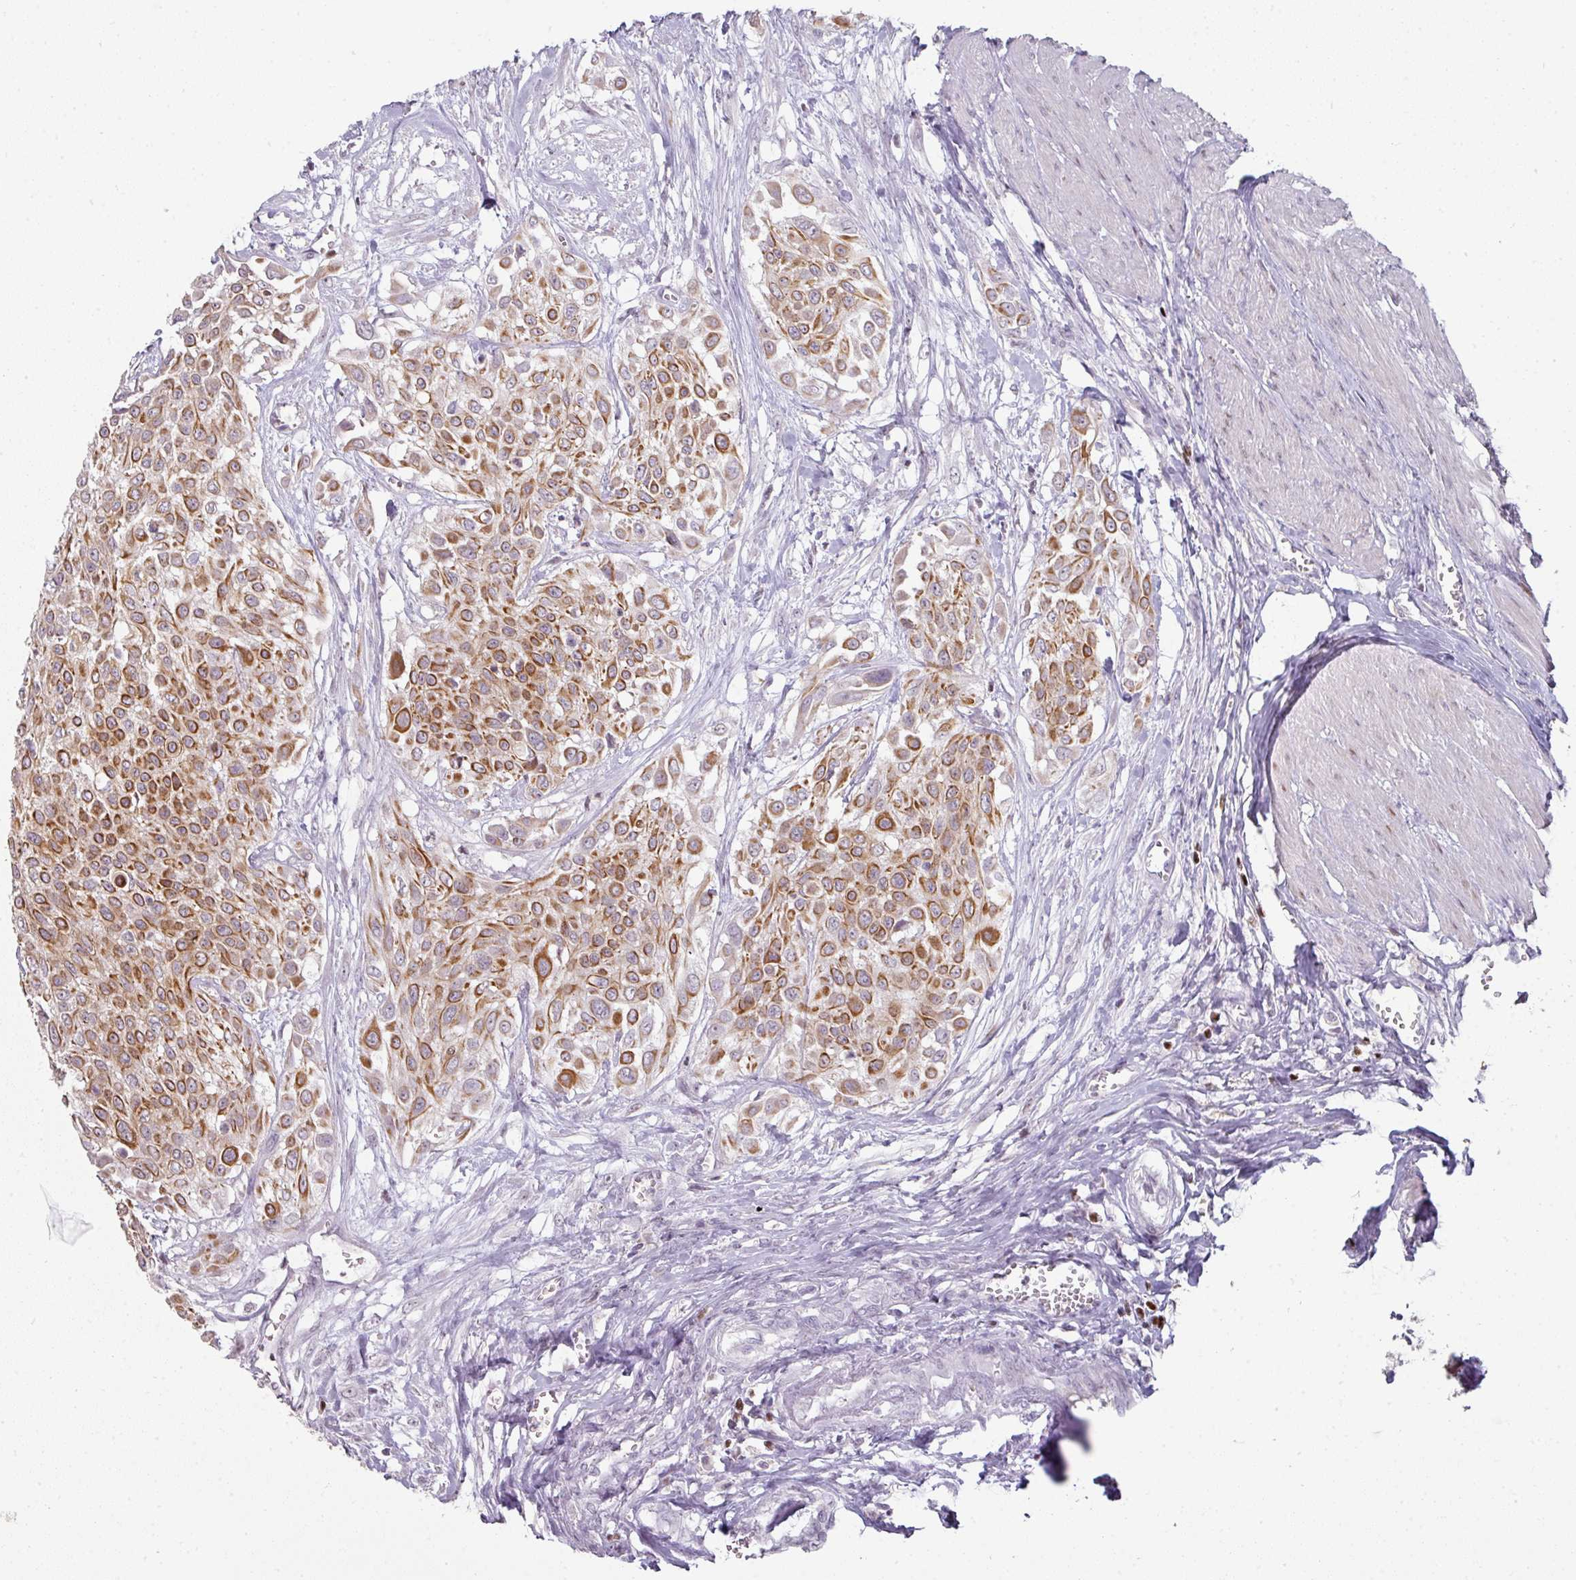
{"staining": {"intensity": "strong", "quantity": "25%-75%", "location": "cytoplasmic/membranous"}, "tissue": "urothelial cancer", "cell_type": "Tumor cells", "image_type": "cancer", "snomed": [{"axis": "morphology", "description": "Urothelial carcinoma, High grade"}, {"axis": "topography", "description": "Urinary bladder"}], "caption": "Urothelial carcinoma (high-grade) stained with immunohistochemistry (IHC) reveals strong cytoplasmic/membranous positivity in approximately 25%-75% of tumor cells.", "gene": "GTF2H3", "patient": {"sex": "male", "age": 57}}